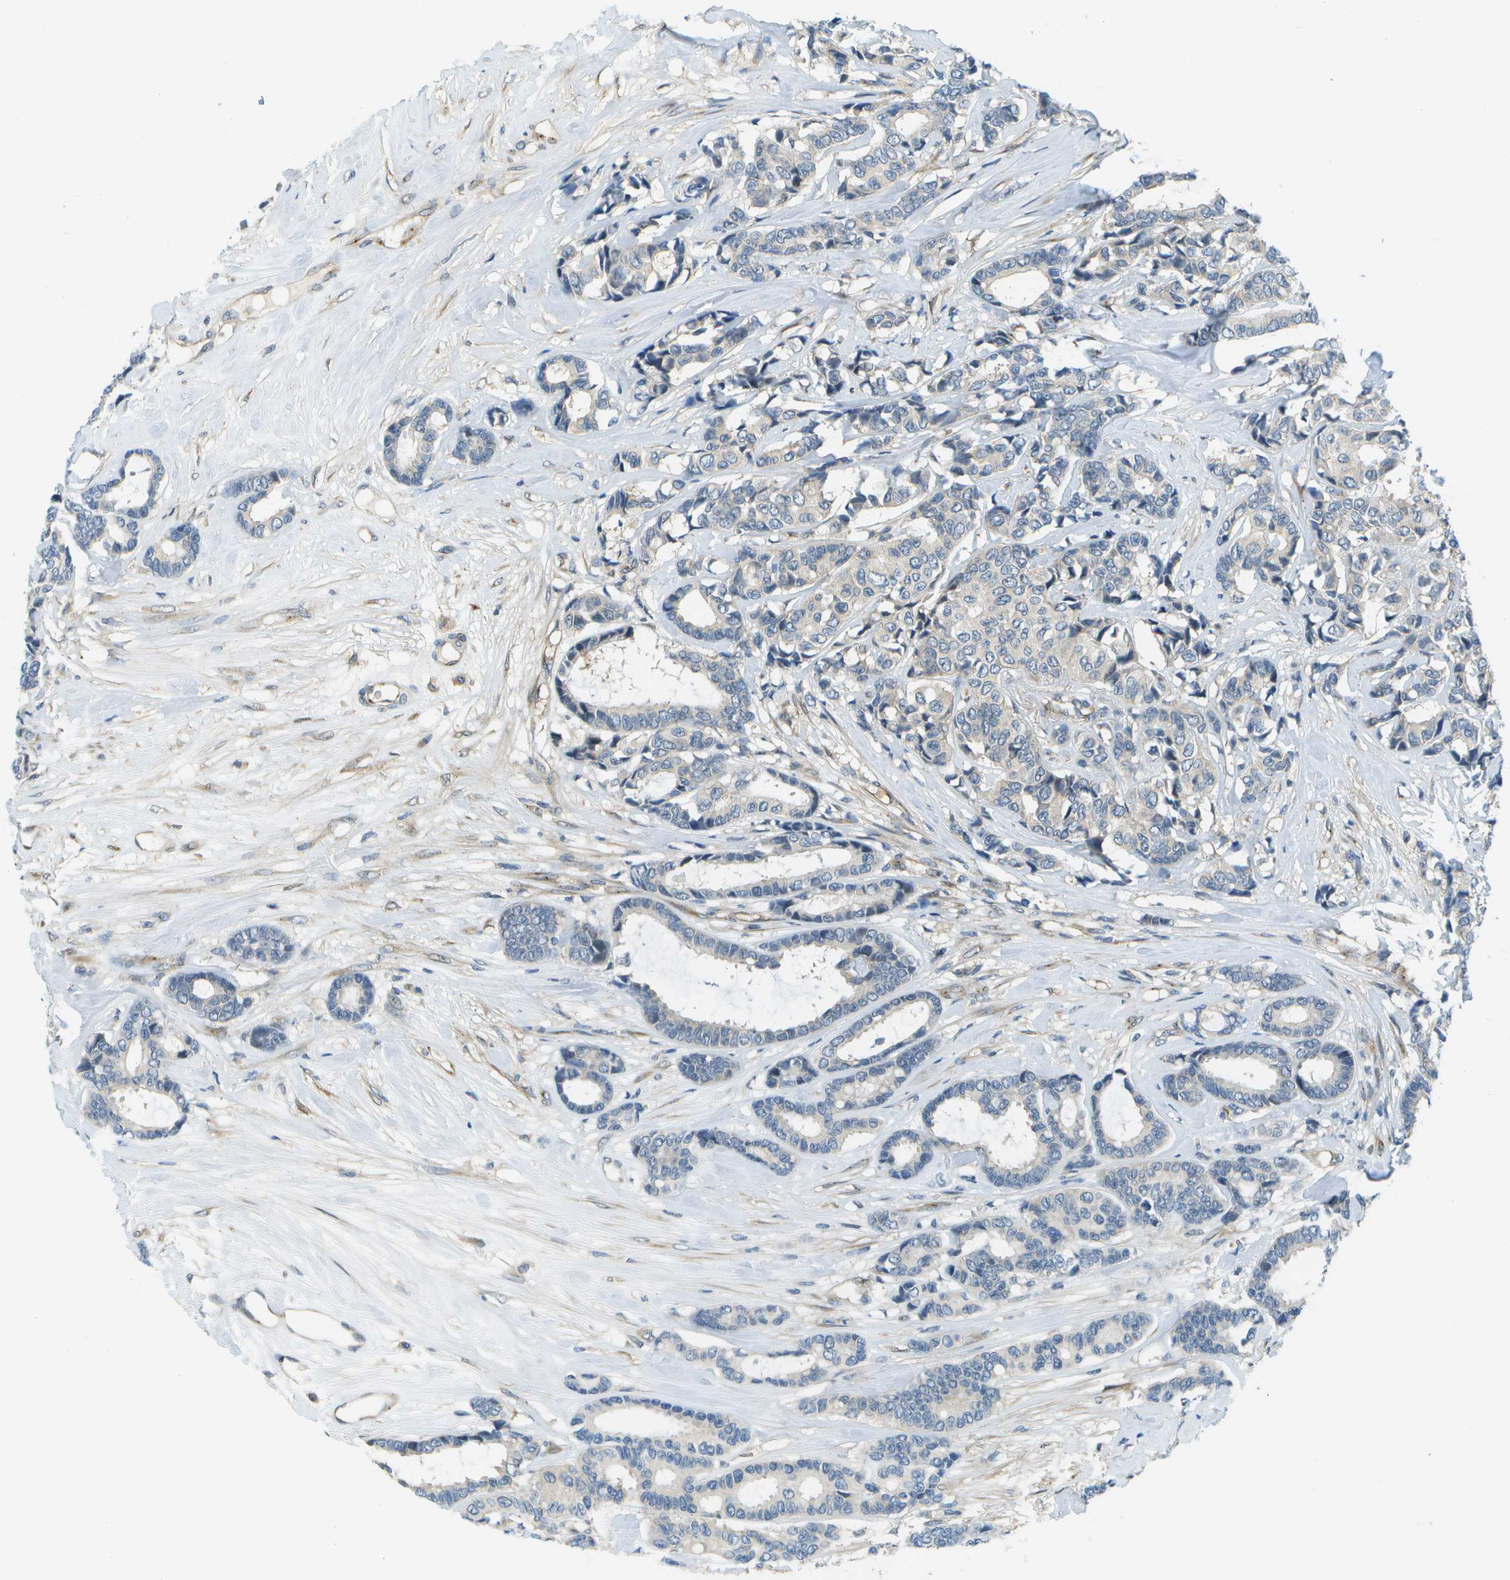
{"staining": {"intensity": "negative", "quantity": "none", "location": "none"}, "tissue": "breast cancer", "cell_type": "Tumor cells", "image_type": "cancer", "snomed": [{"axis": "morphology", "description": "Duct carcinoma"}, {"axis": "topography", "description": "Breast"}], "caption": "Image shows no significant protein staining in tumor cells of breast cancer.", "gene": "CTIF", "patient": {"sex": "female", "age": 87}}